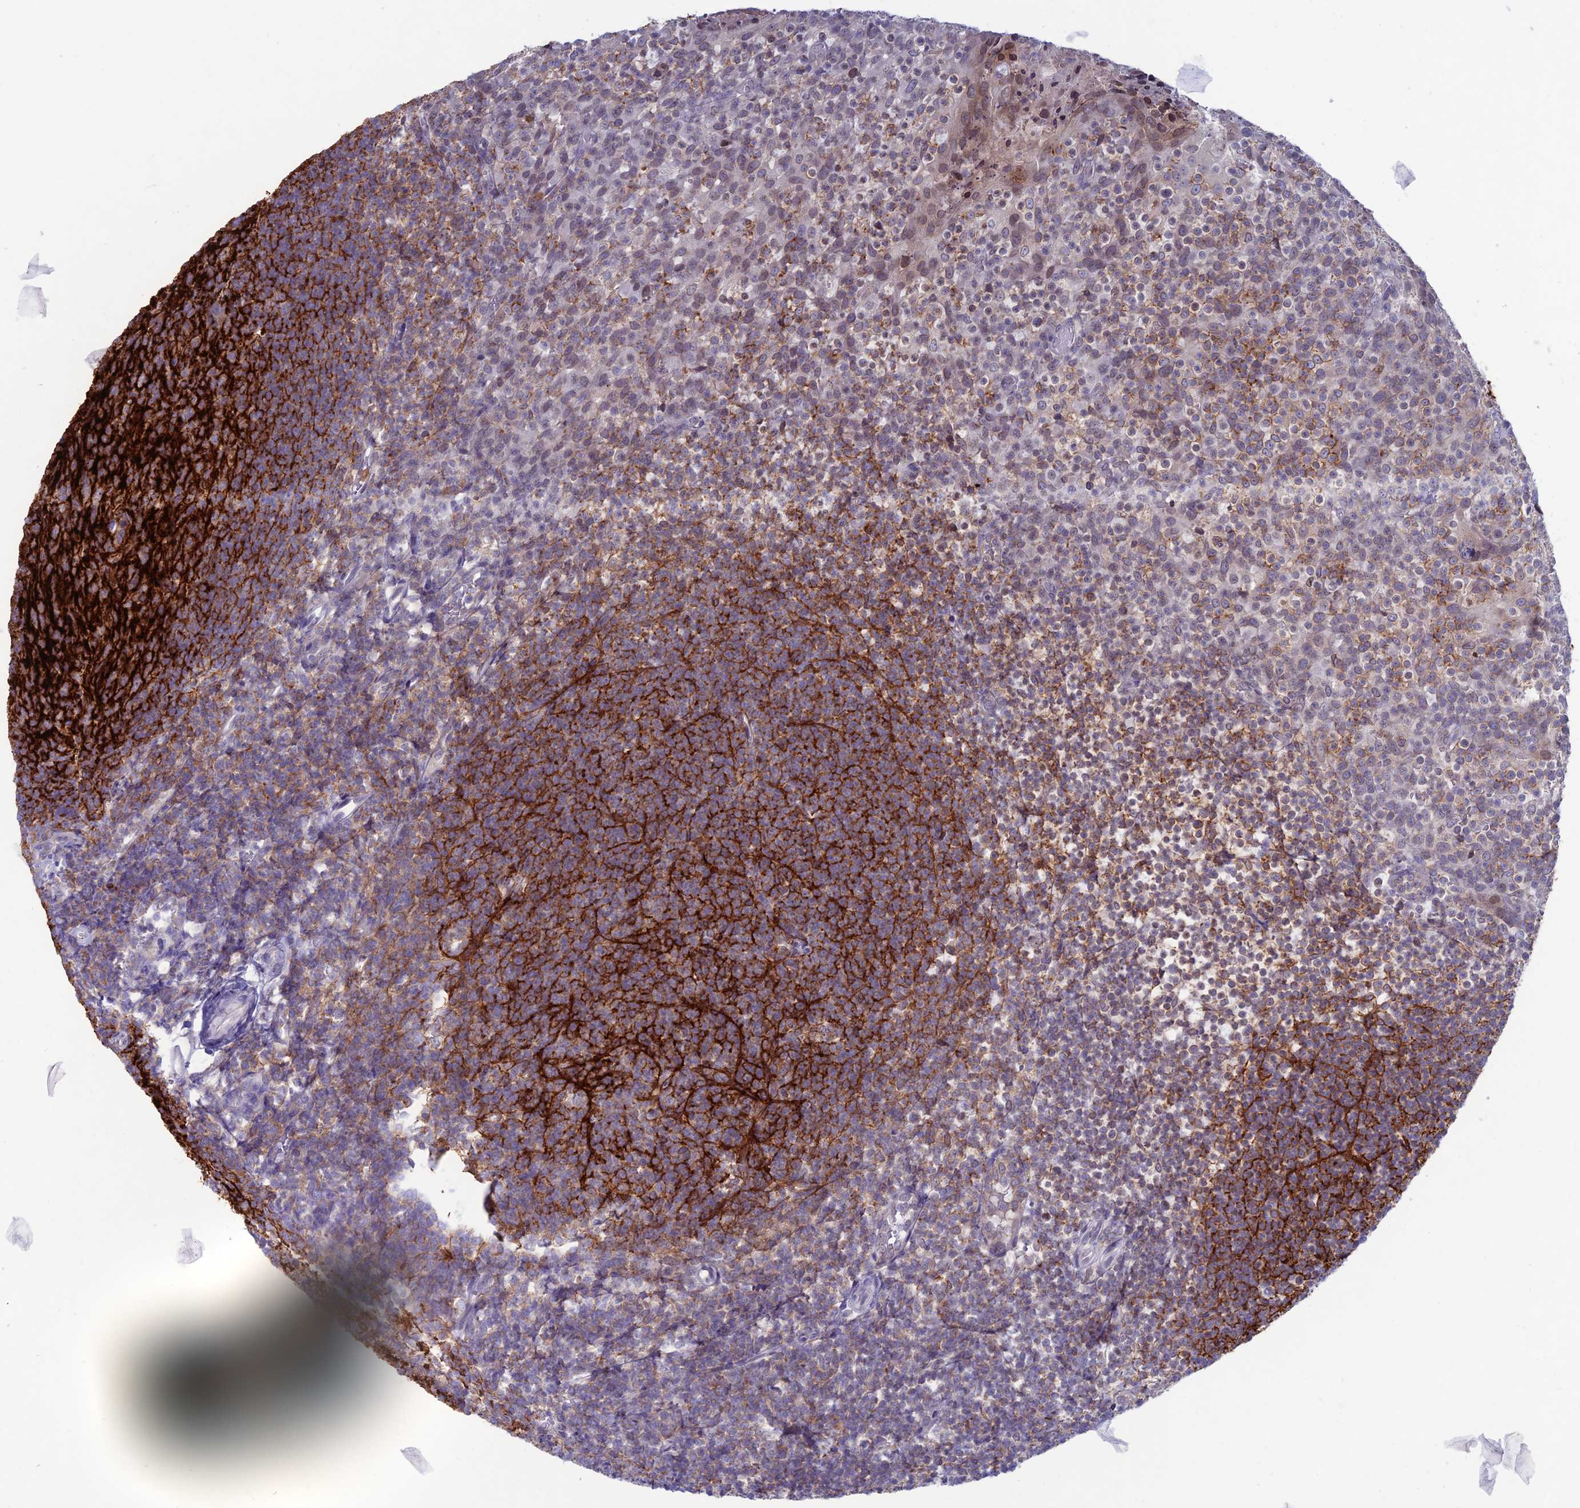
{"staining": {"intensity": "moderate", "quantity": "25%-75%", "location": "cytoplasmic/membranous"}, "tissue": "tonsil", "cell_type": "Germinal center cells", "image_type": "normal", "snomed": [{"axis": "morphology", "description": "Normal tissue, NOS"}, {"axis": "topography", "description": "Tonsil"}], "caption": "A brown stain shows moderate cytoplasmic/membranous positivity of a protein in germinal center cells of unremarkable human tonsil. The staining is performed using DAB (3,3'-diaminobenzidine) brown chromogen to label protein expression. The nuclei are counter-stained blue using hematoxylin.", "gene": "WDR46", "patient": {"sex": "female", "age": 10}}